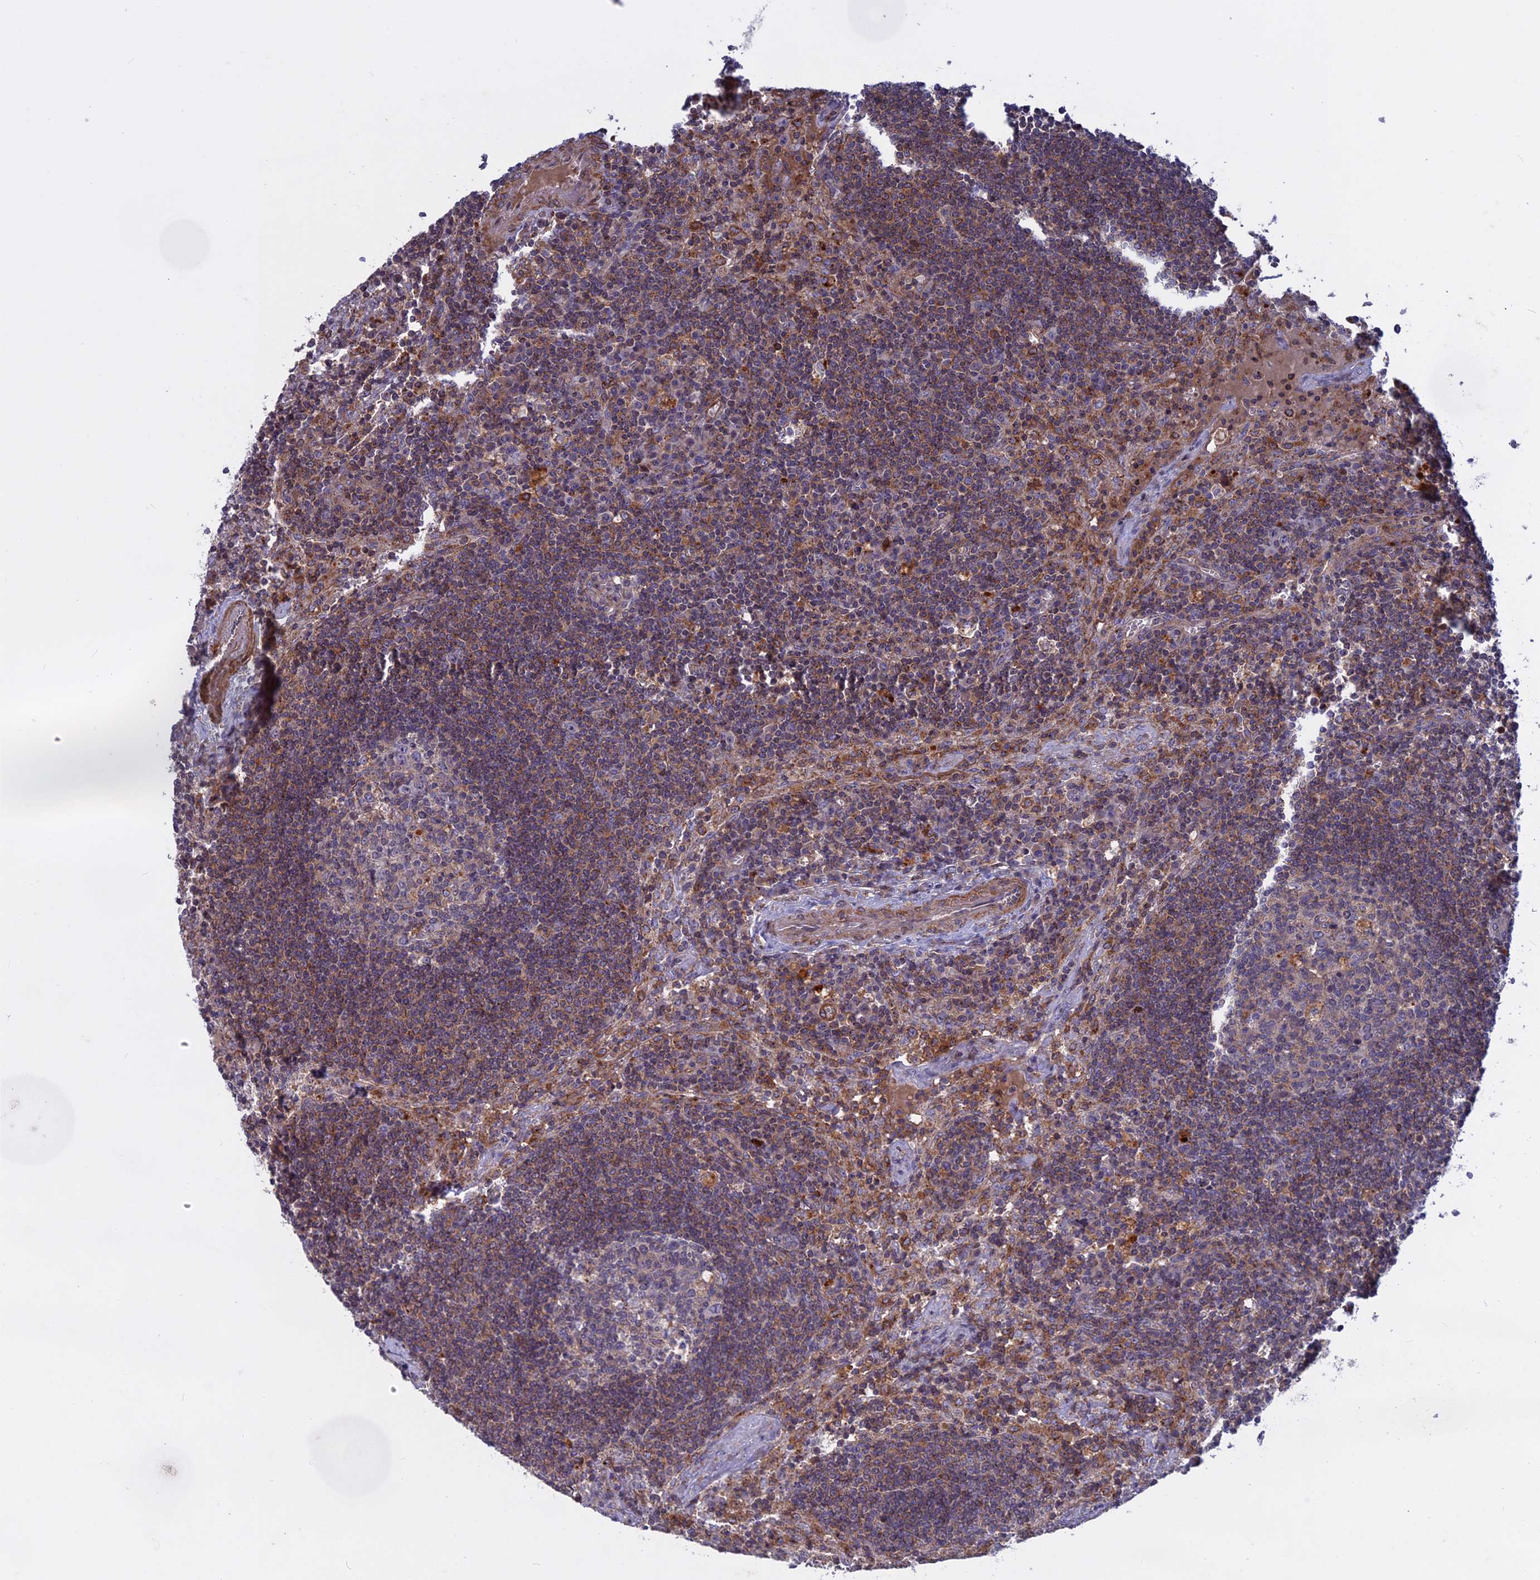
{"staining": {"intensity": "negative", "quantity": "none", "location": "none"}, "tissue": "lymph node", "cell_type": "Germinal center cells", "image_type": "normal", "snomed": [{"axis": "morphology", "description": "Normal tissue, NOS"}, {"axis": "topography", "description": "Lymph node"}], "caption": "Immunohistochemical staining of unremarkable human lymph node shows no significant staining in germinal center cells.", "gene": "LYPD5", "patient": {"sex": "male", "age": 58}}